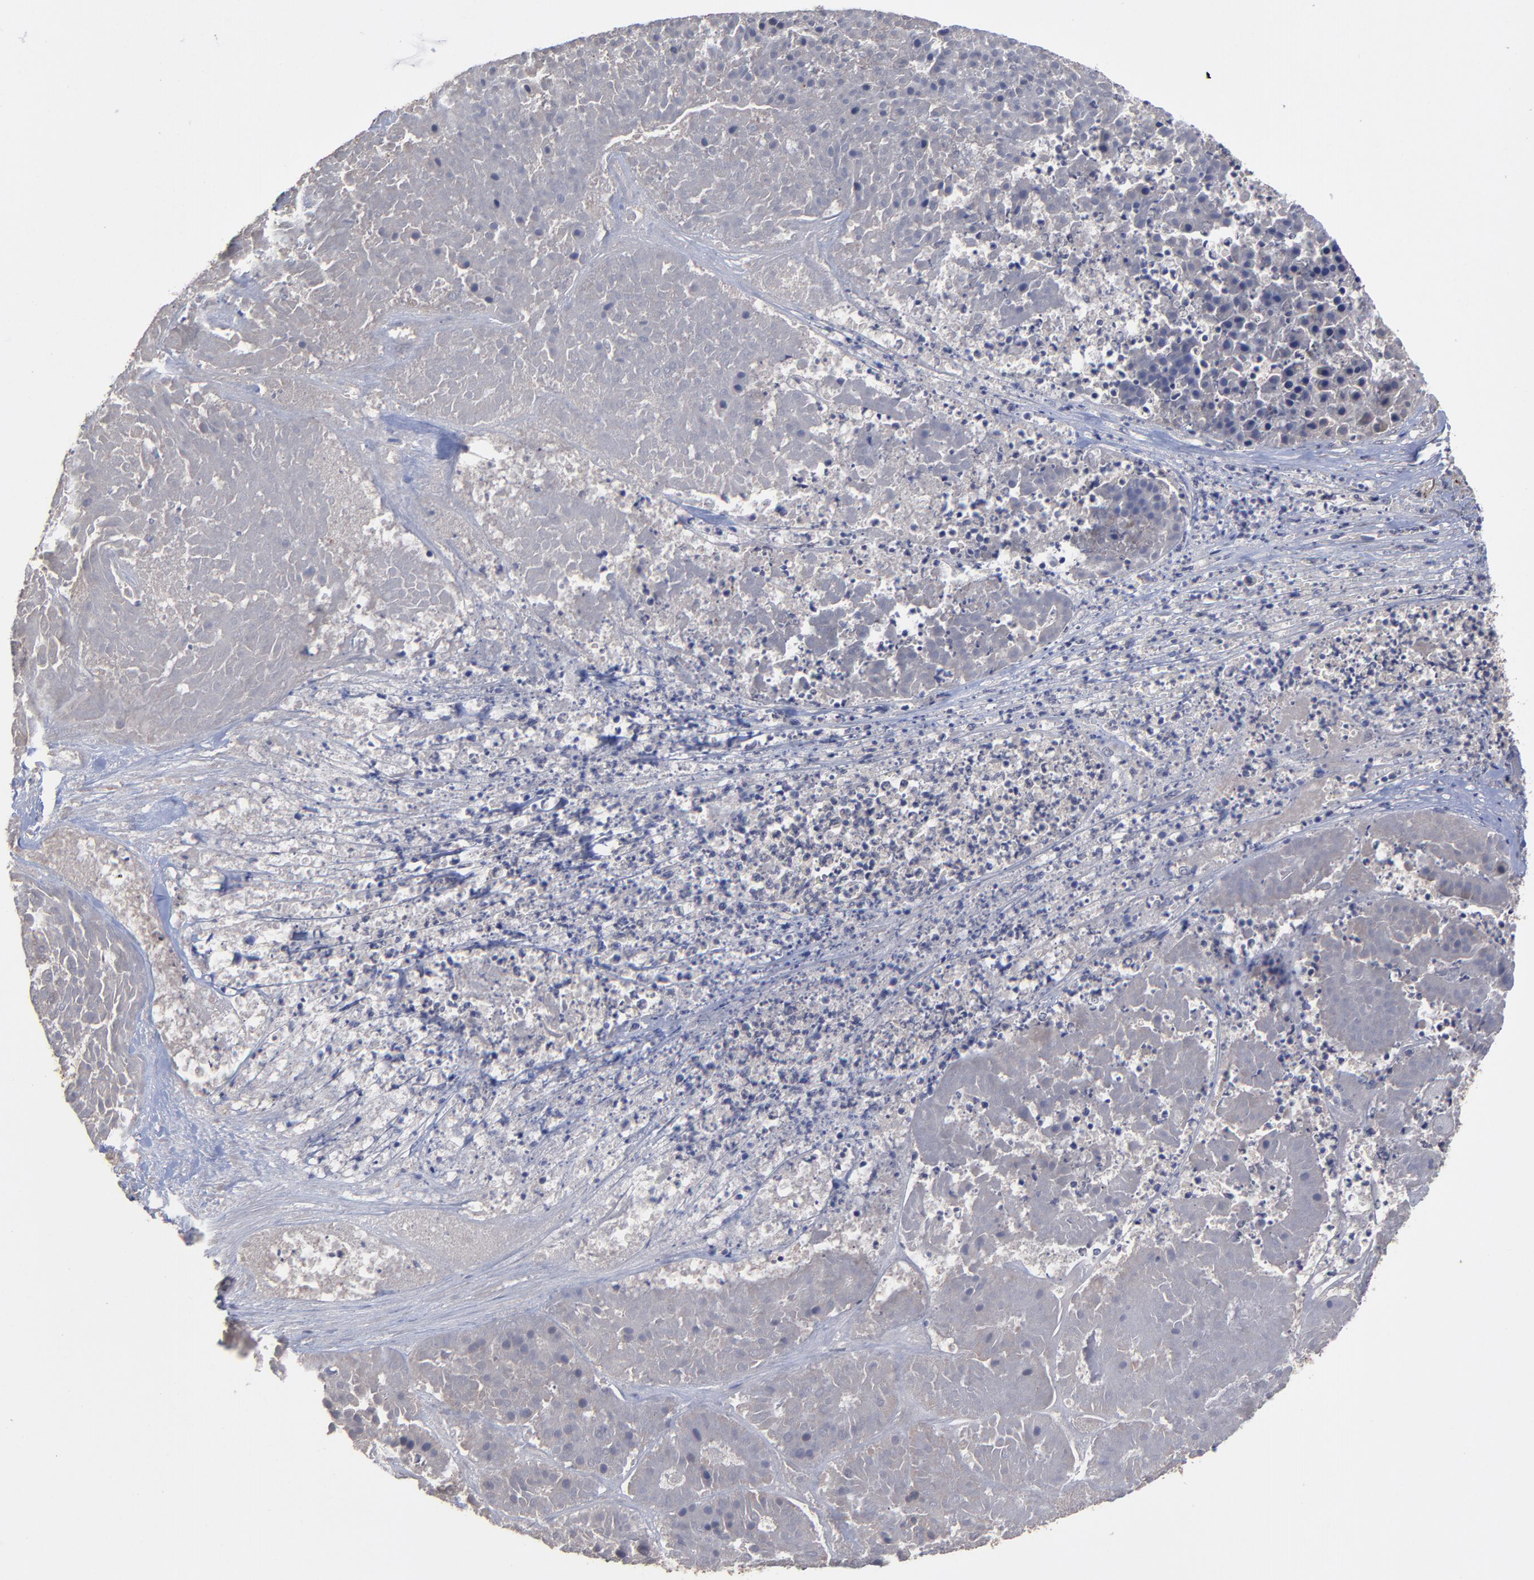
{"staining": {"intensity": "negative", "quantity": "none", "location": "none"}, "tissue": "pancreatic cancer", "cell_type": "Tumor cells", "image_type": "cancer", "snomed": [{"axis": "morphology", "description": "Adenocarcinoma, NOS"}, {"axis": "topography", "description": "Pancreas"}], "caption": "A high-resolution micrograph shows IHC staining of pancreatic adenocarcinoma, which exhibits no significant positivity in tumor cells.", "gene": "ZNF780B", "patient": {"sex": "male", "age": 50}}